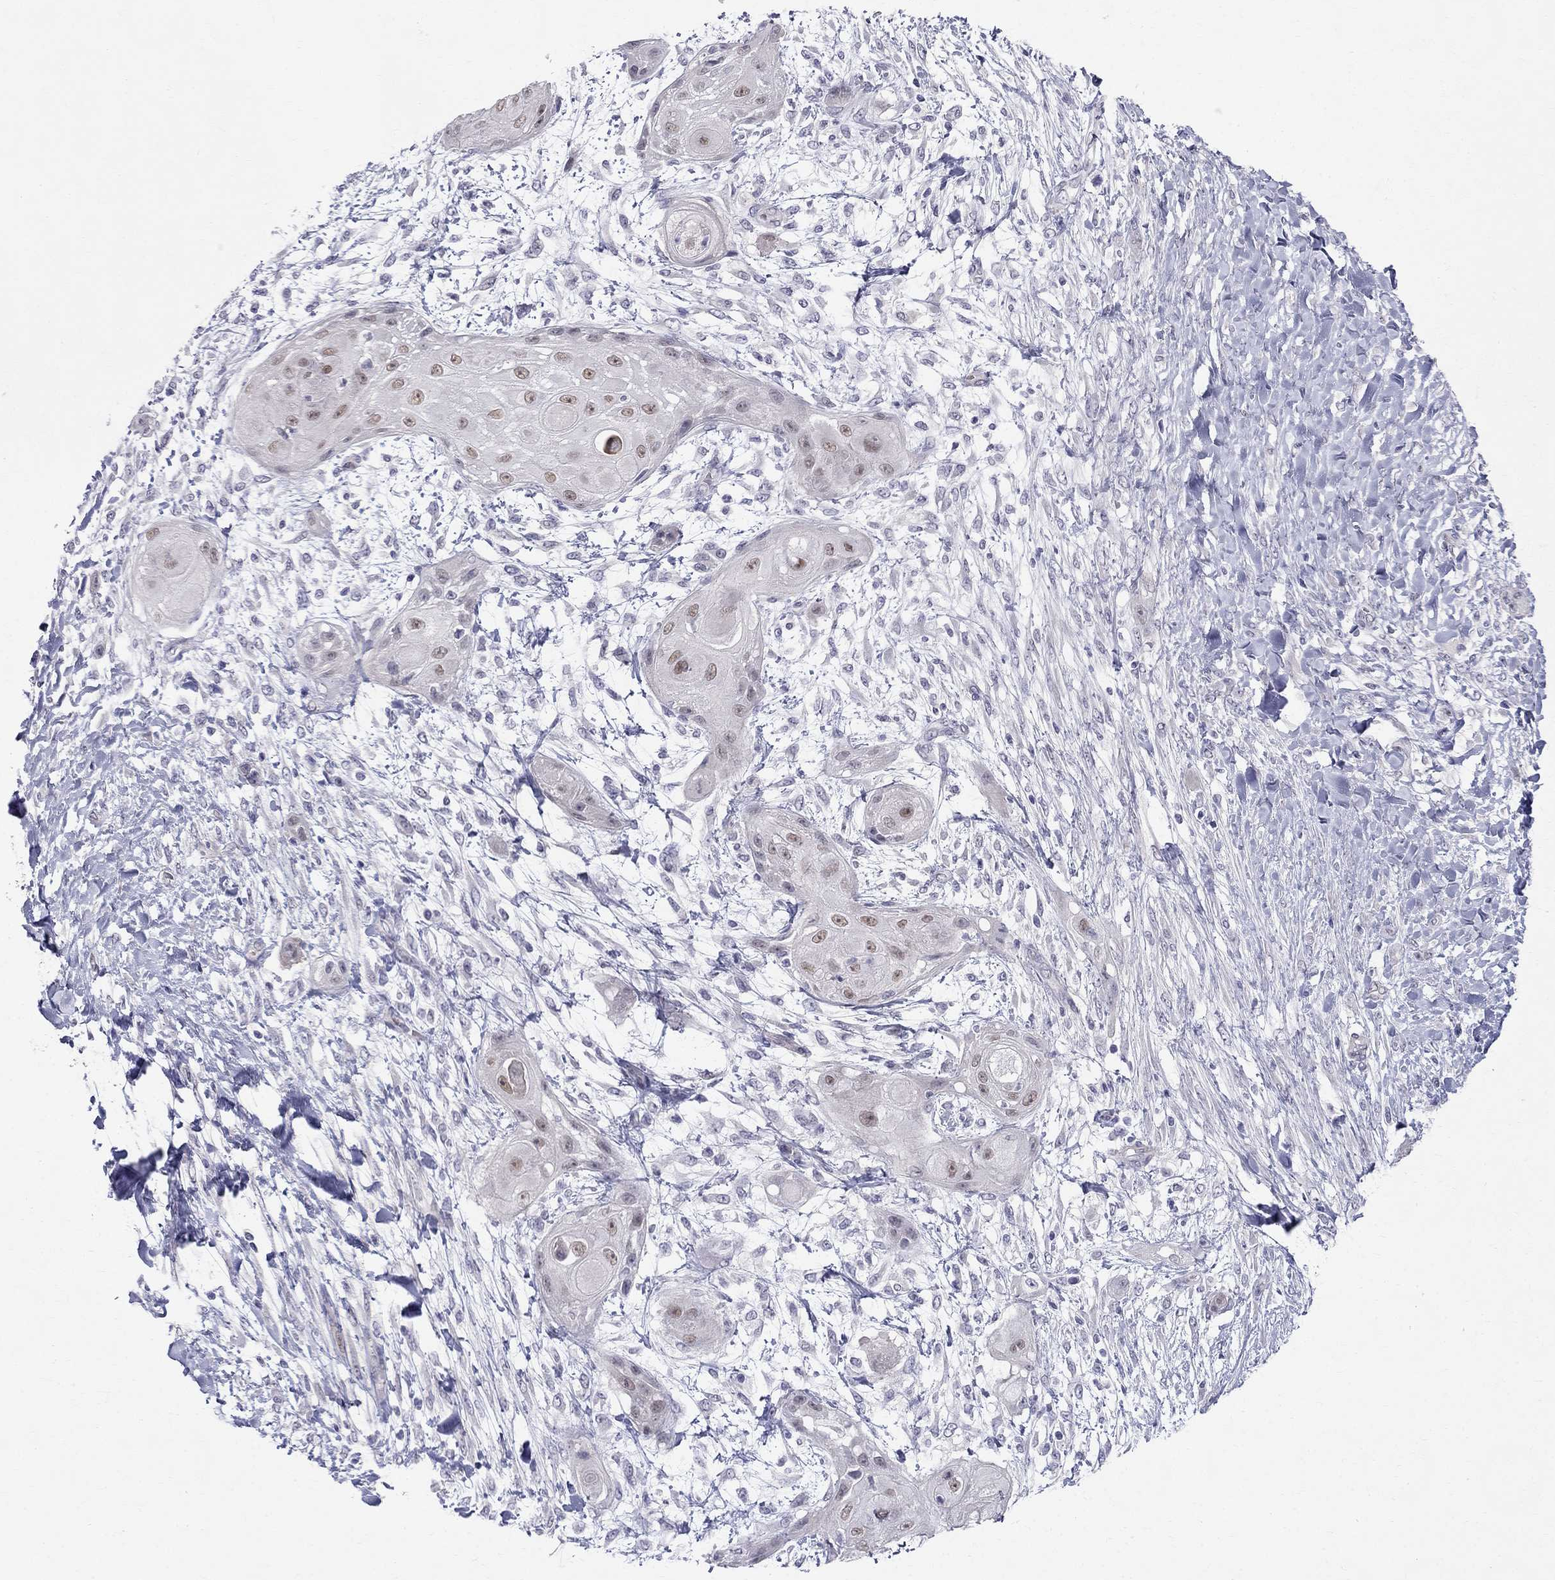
{"staining": {"intensity": "weak", "quantity": "<25%", "location": "nuclear"}, "tissue": "skin cancer", "cell_type": "Tumor cells", "image_type": "cancer", "snomed": [{"axis": "morphology", "description": "Squamous cell carcinoma, NOS"}, {"axis": "topography", "description": "Skin"}], "caption": "Tumor cells show no significant positivity in skin cancer (squamous cell carcinoma).", "gene": "BAG5", "patient": {"sex": "male", "age": 62}}